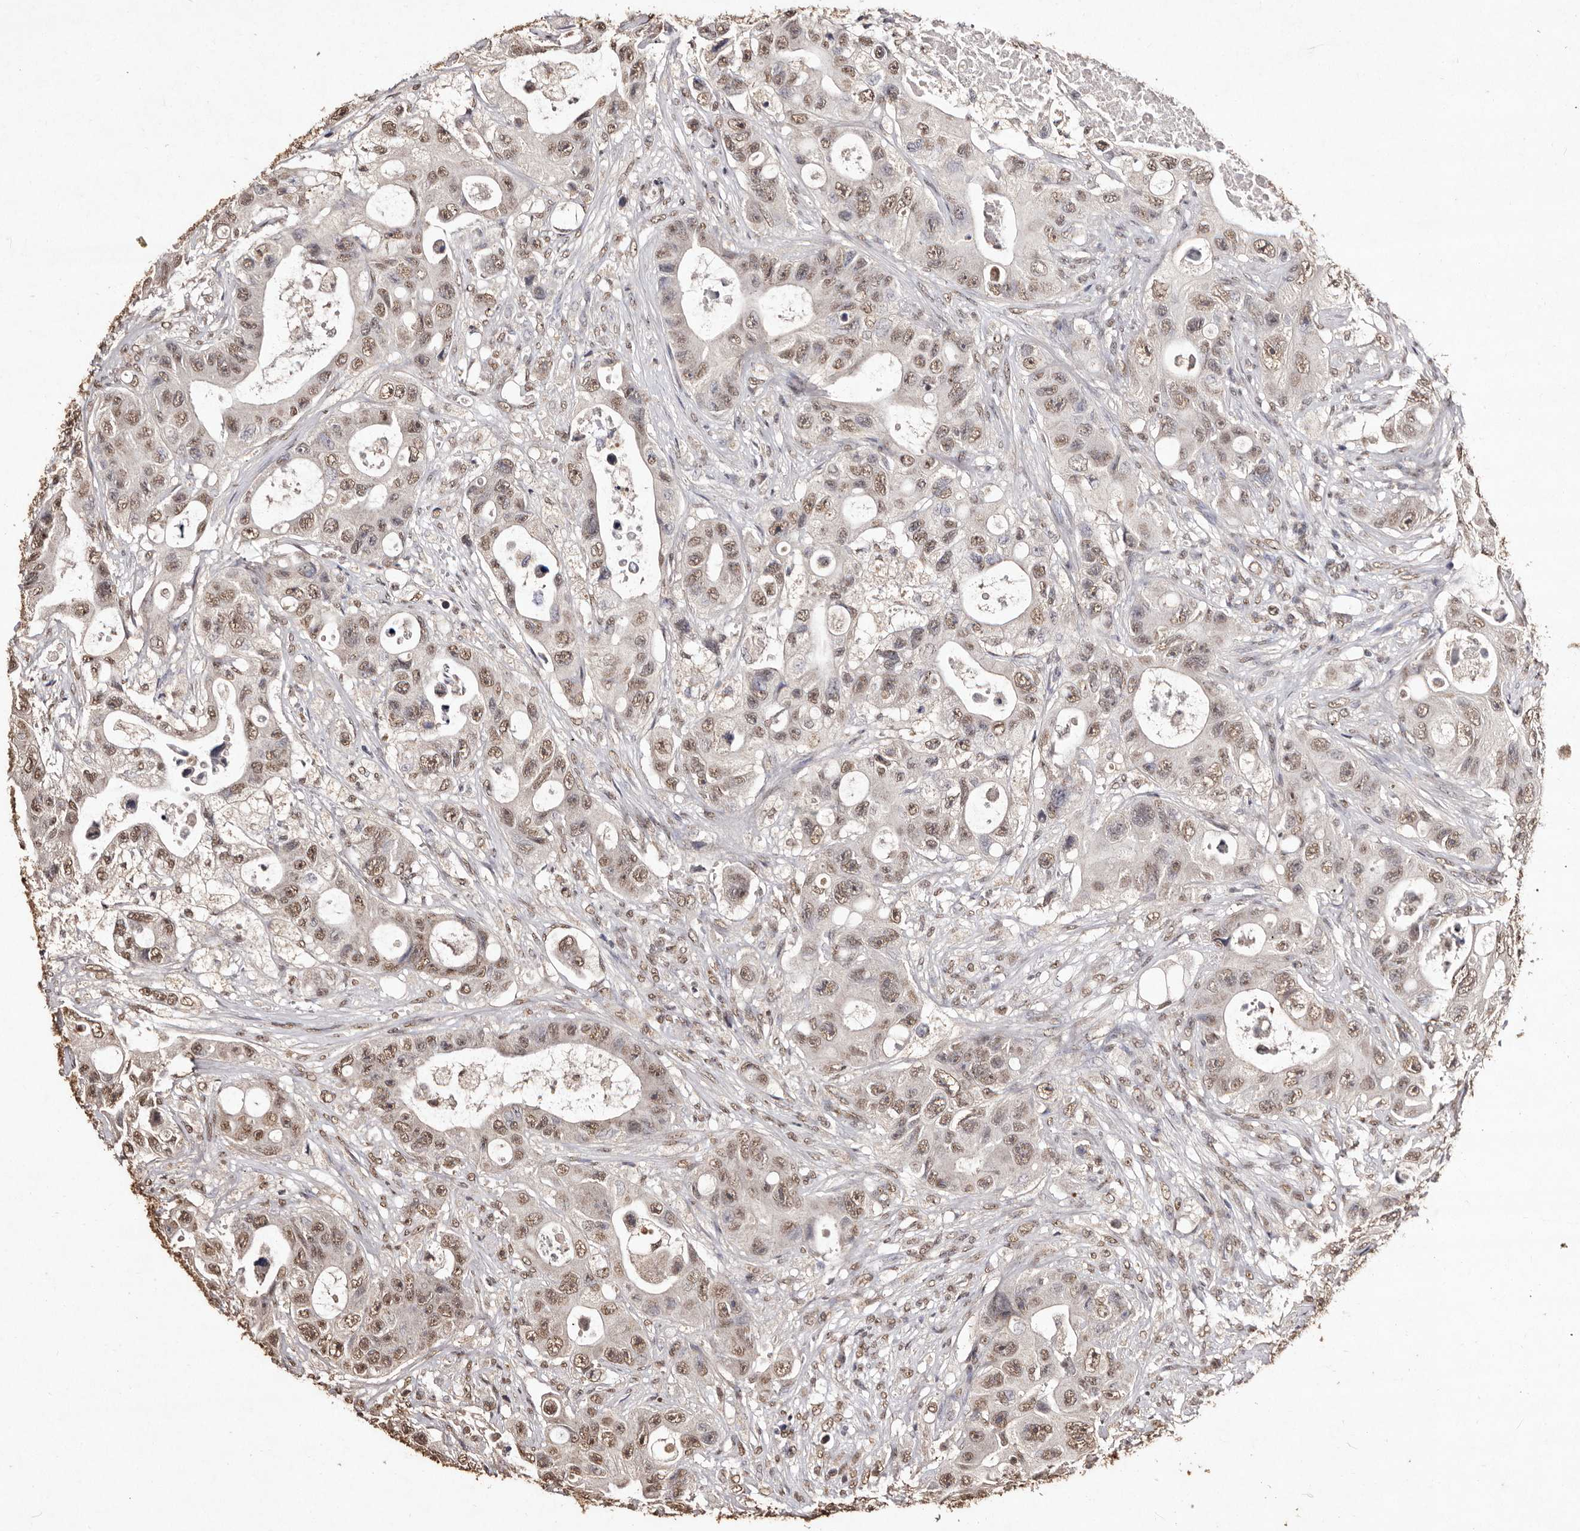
{"staining": {"intensity": "moderate", "quantity": ">75%", "location": "nuclear"}, "tissue": "colorectal cancer", "cell_type": "Tumor cells", "image_type": "cancer", "snomed": [{"axis": "morphology", "description": "Adenocarcinoma, NOS"}, {"axis": "topography", "description": "Colon"}], "caption": "About >75% of tumor cells in colorectal adenocarcinoma reveal moderate nuclear protein positivity as visualized by brown immunohistochemical staining.", "gene": "ERBB4", "patient": {"sex": "female", "age": 46}}